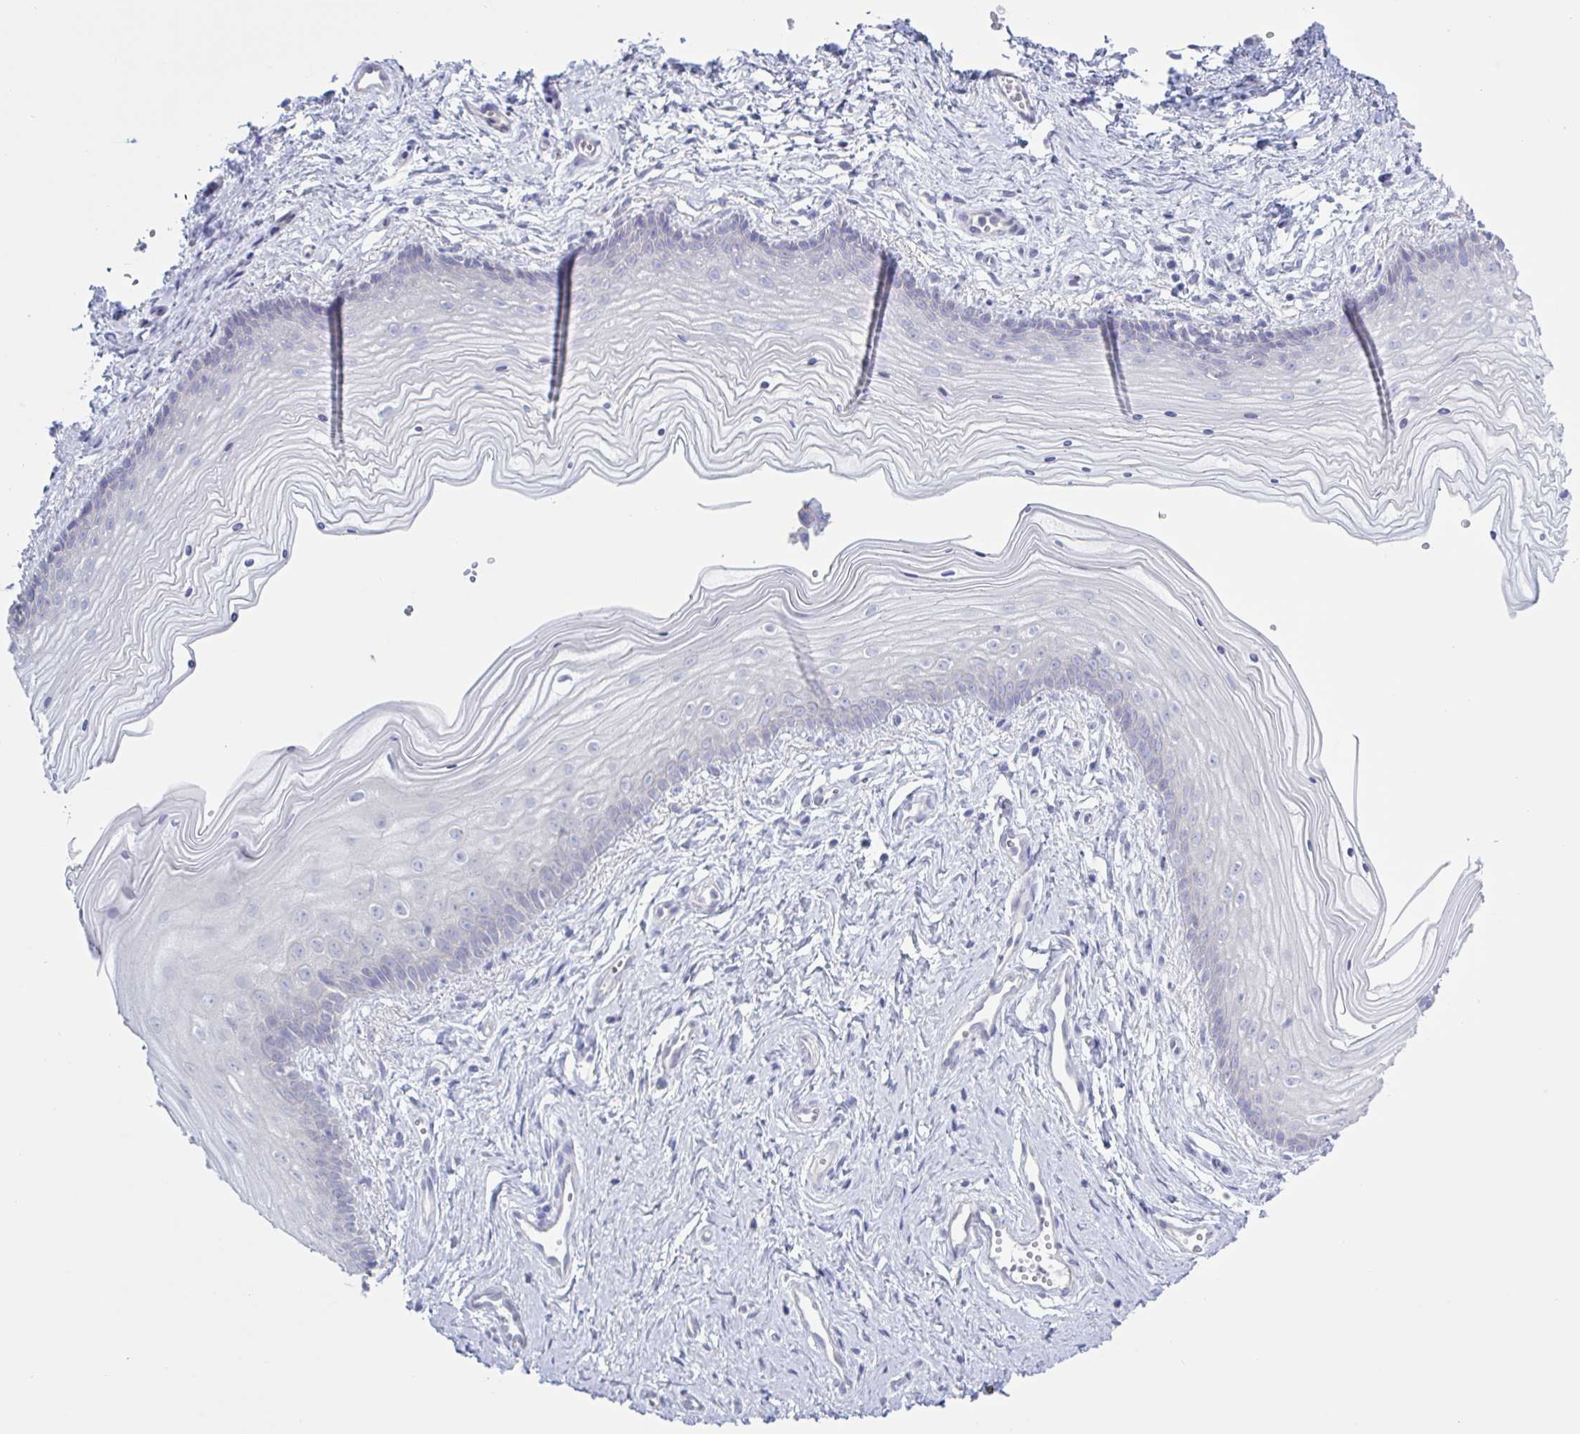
{"staining": {"intensity": "negative", "quantity": "none", "location": "none"}, "tissue": "vagina", "cell_type": "Squamous epithelial cells", "image_type": "normal", "snomed": [{"axis": "morphology", "description": "Normal tissue, NOS"}, {"axis": "topography", "description": "Vagina"}], "caption": "The image displays no staining of squamous epithelial cells in normal vagina. (DAB IHC with hematoxylin counter stain).", "gene": "CHMP5", "patient": {"sex": "female", "age": 38}}